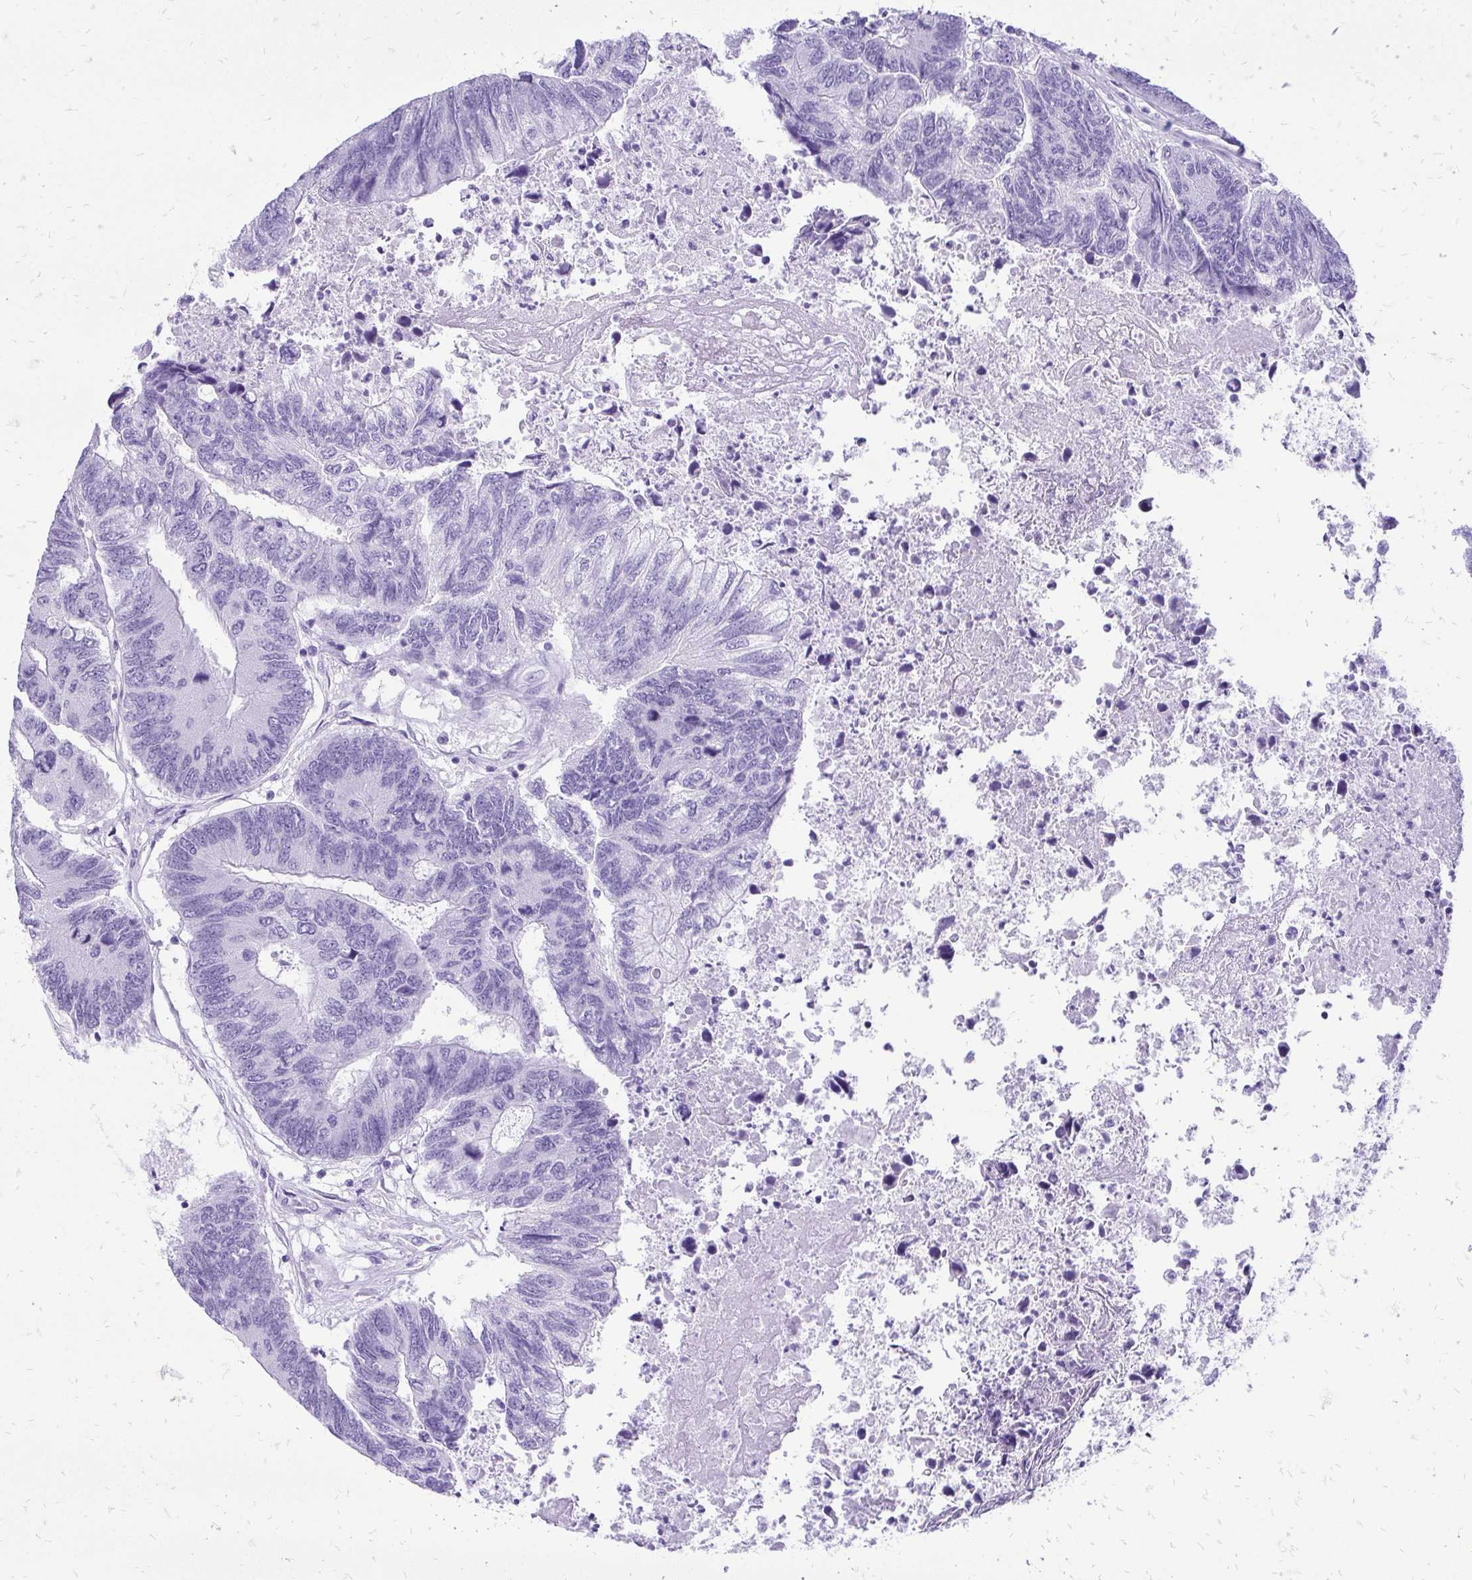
{"staining": {"intensity": "negative", "quantity": "none", "location": "none"}, "tissue": "colorectal cancer", "cell_type": "Tumor cells", "image_type": "cancer", "snomed": [{"axis": "morphology", "description": "Adenocarcinoma, NOS"}, {"axis": "topography", "description": "Colon"}], "caption": "Protein analysis of colorectal cancer (adenocarcinoma) exhibits no significant positivity in tumor cells.", "gene": "SLC32A1", "patient": {"sex": "female", "age": 67}}